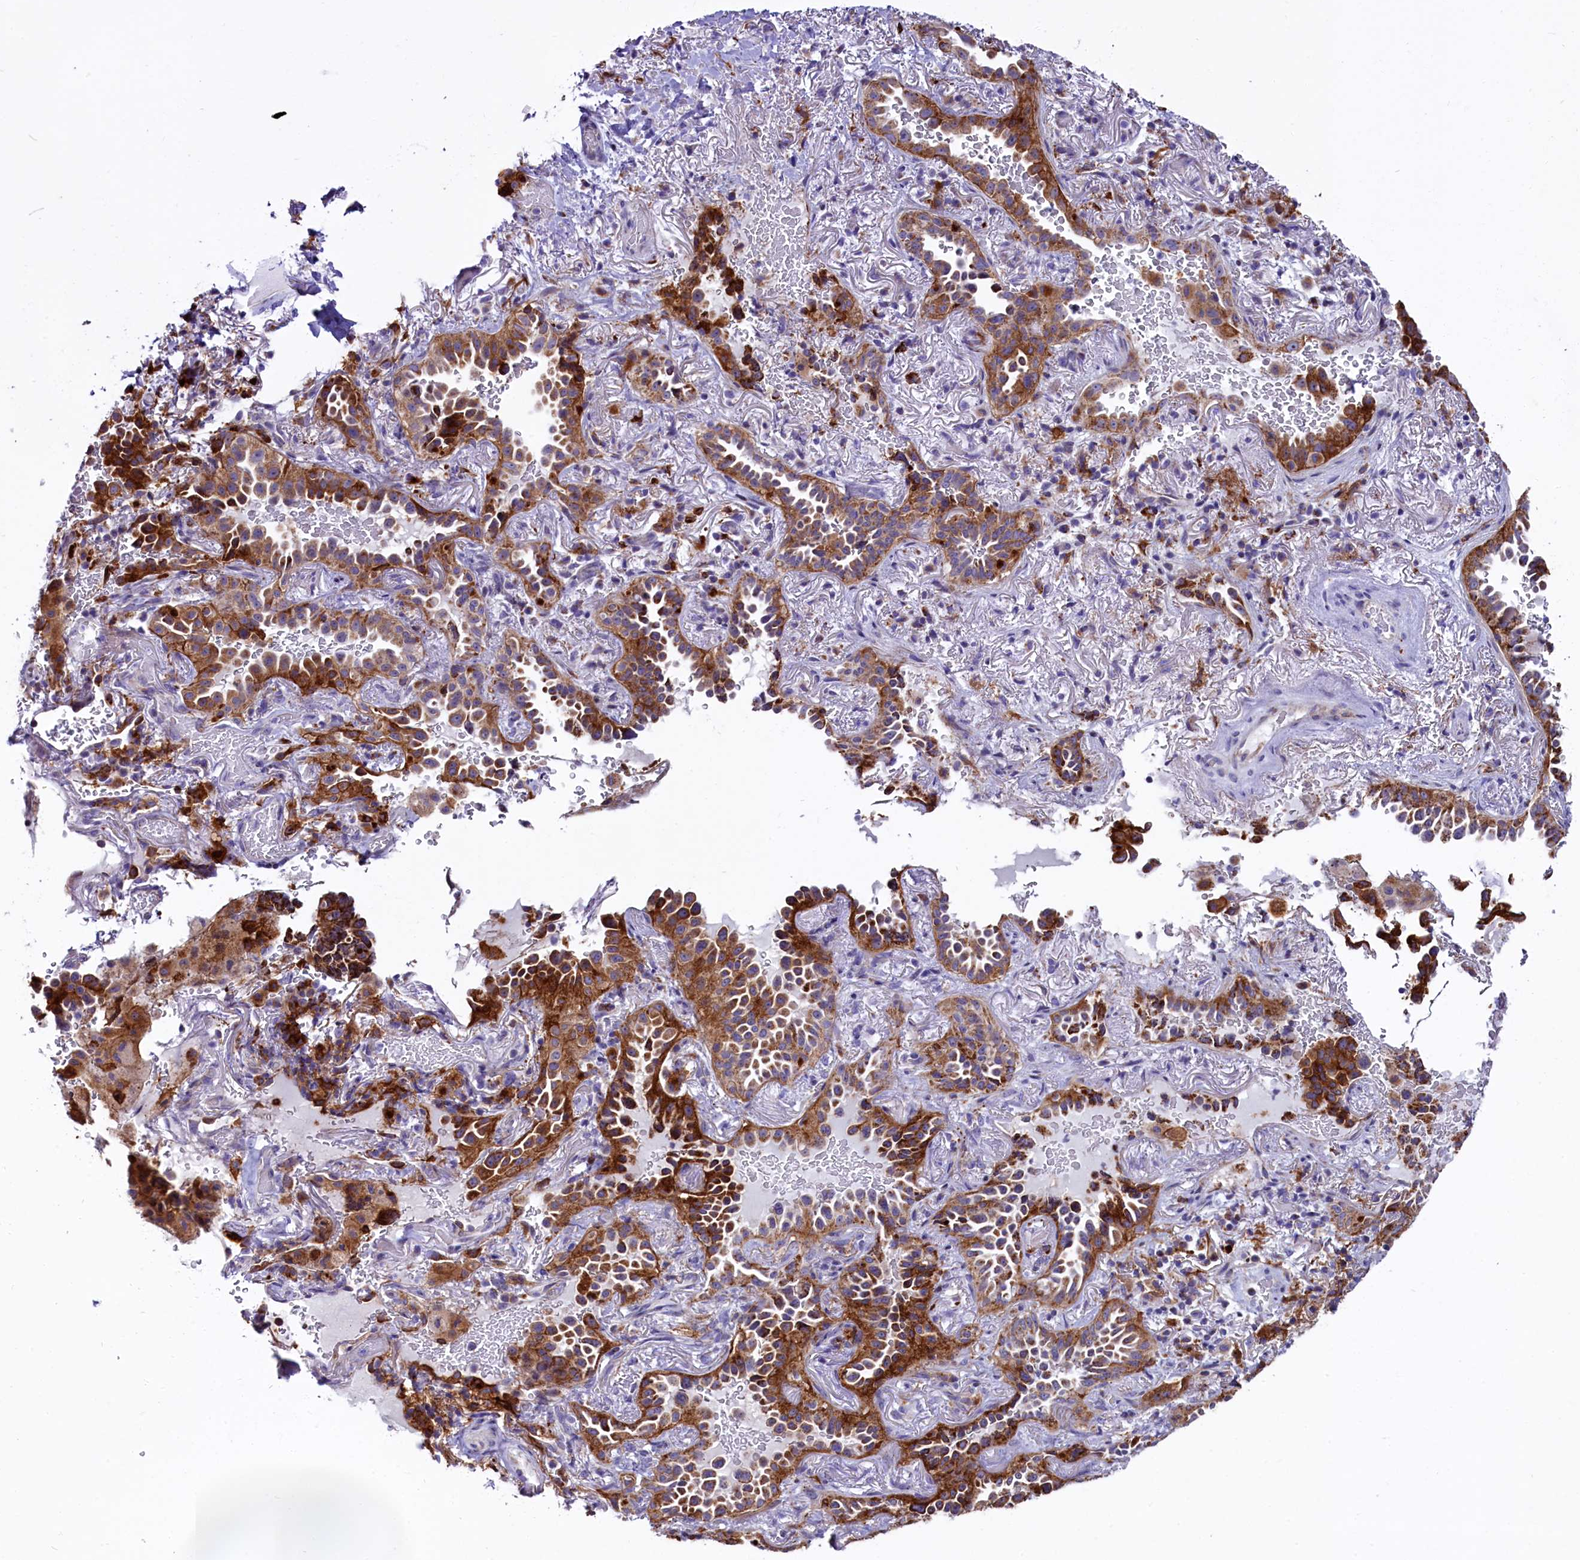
{"staining": {"intensity": "moderate", "quantity": ">75%", "location": "cytoplasmic/membranous"}, "tissue": "lung cancer", "cell_type": "Tumor cells", "image_type": "cancer", "snomed": [{"axis": "morphology", "description": "Adenocarcinoma, NOS"}, {"axis": "topography", "description": "Lung"}], "caption": "Lung adenocarcinoma stained with a protein marker shows moderate staining in tumor cells.", "gene": "IL20RA", "patient": {"sex": "female", "age": 69}}